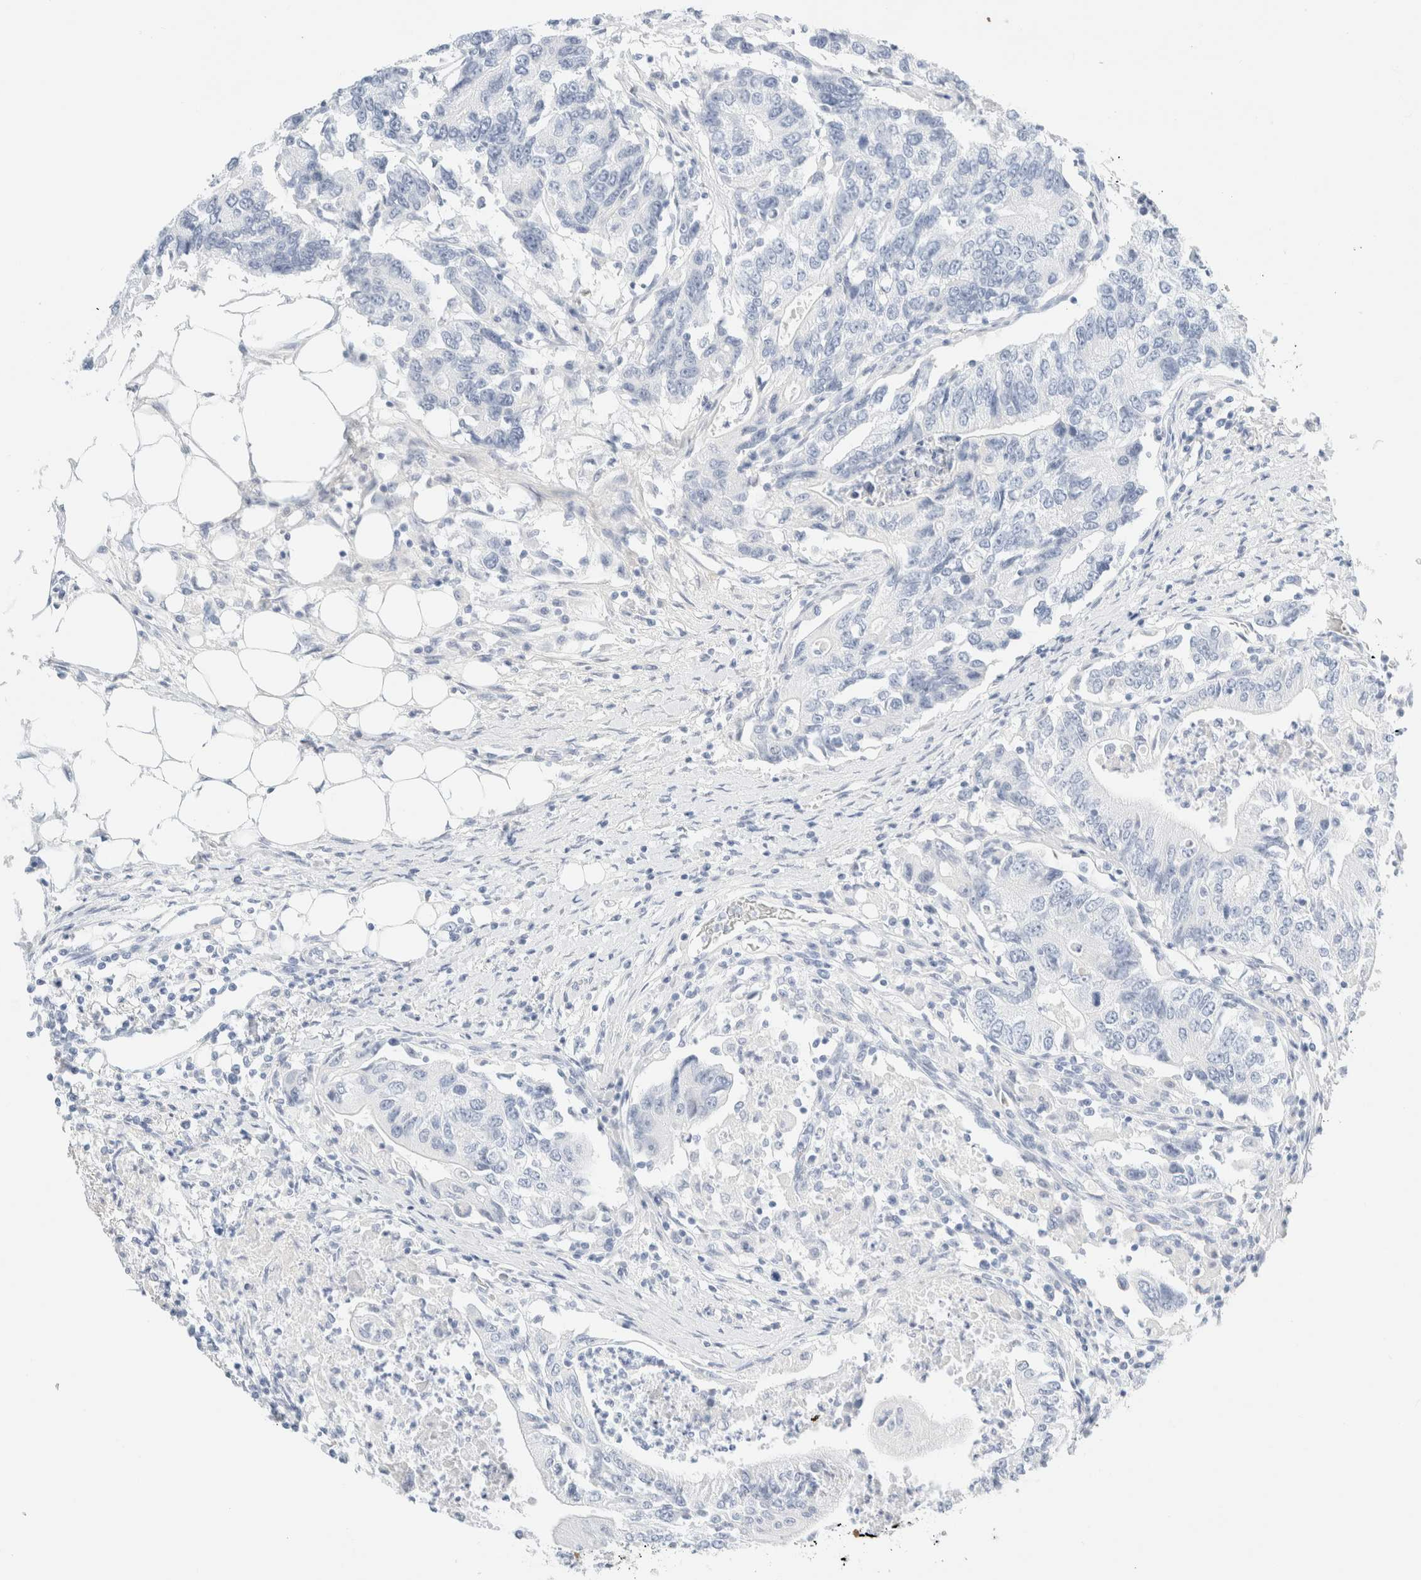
{"staining": {"intensity": "negative", "quantity": "none", "location": "none"}, "tissue": "colorectal cancer", "cell_type": "Tumor cells", "image_type": "cancer", "snomed": [{"axis": "morphology", "description": "Adenocarcinoma, NOS"}, {"axis": "topography", "description": "Colon"}], "caption": "Immunohistochemistry (IHC) micrograph of neoplastic tissue: colorectal adenocarcinoma stained with DAB (3,3'-diaminobenzidine) exhibits no significant protein expression in tumor cells.", "gene": "DPYS", "patient": {"sex": "female", "age": 77}}